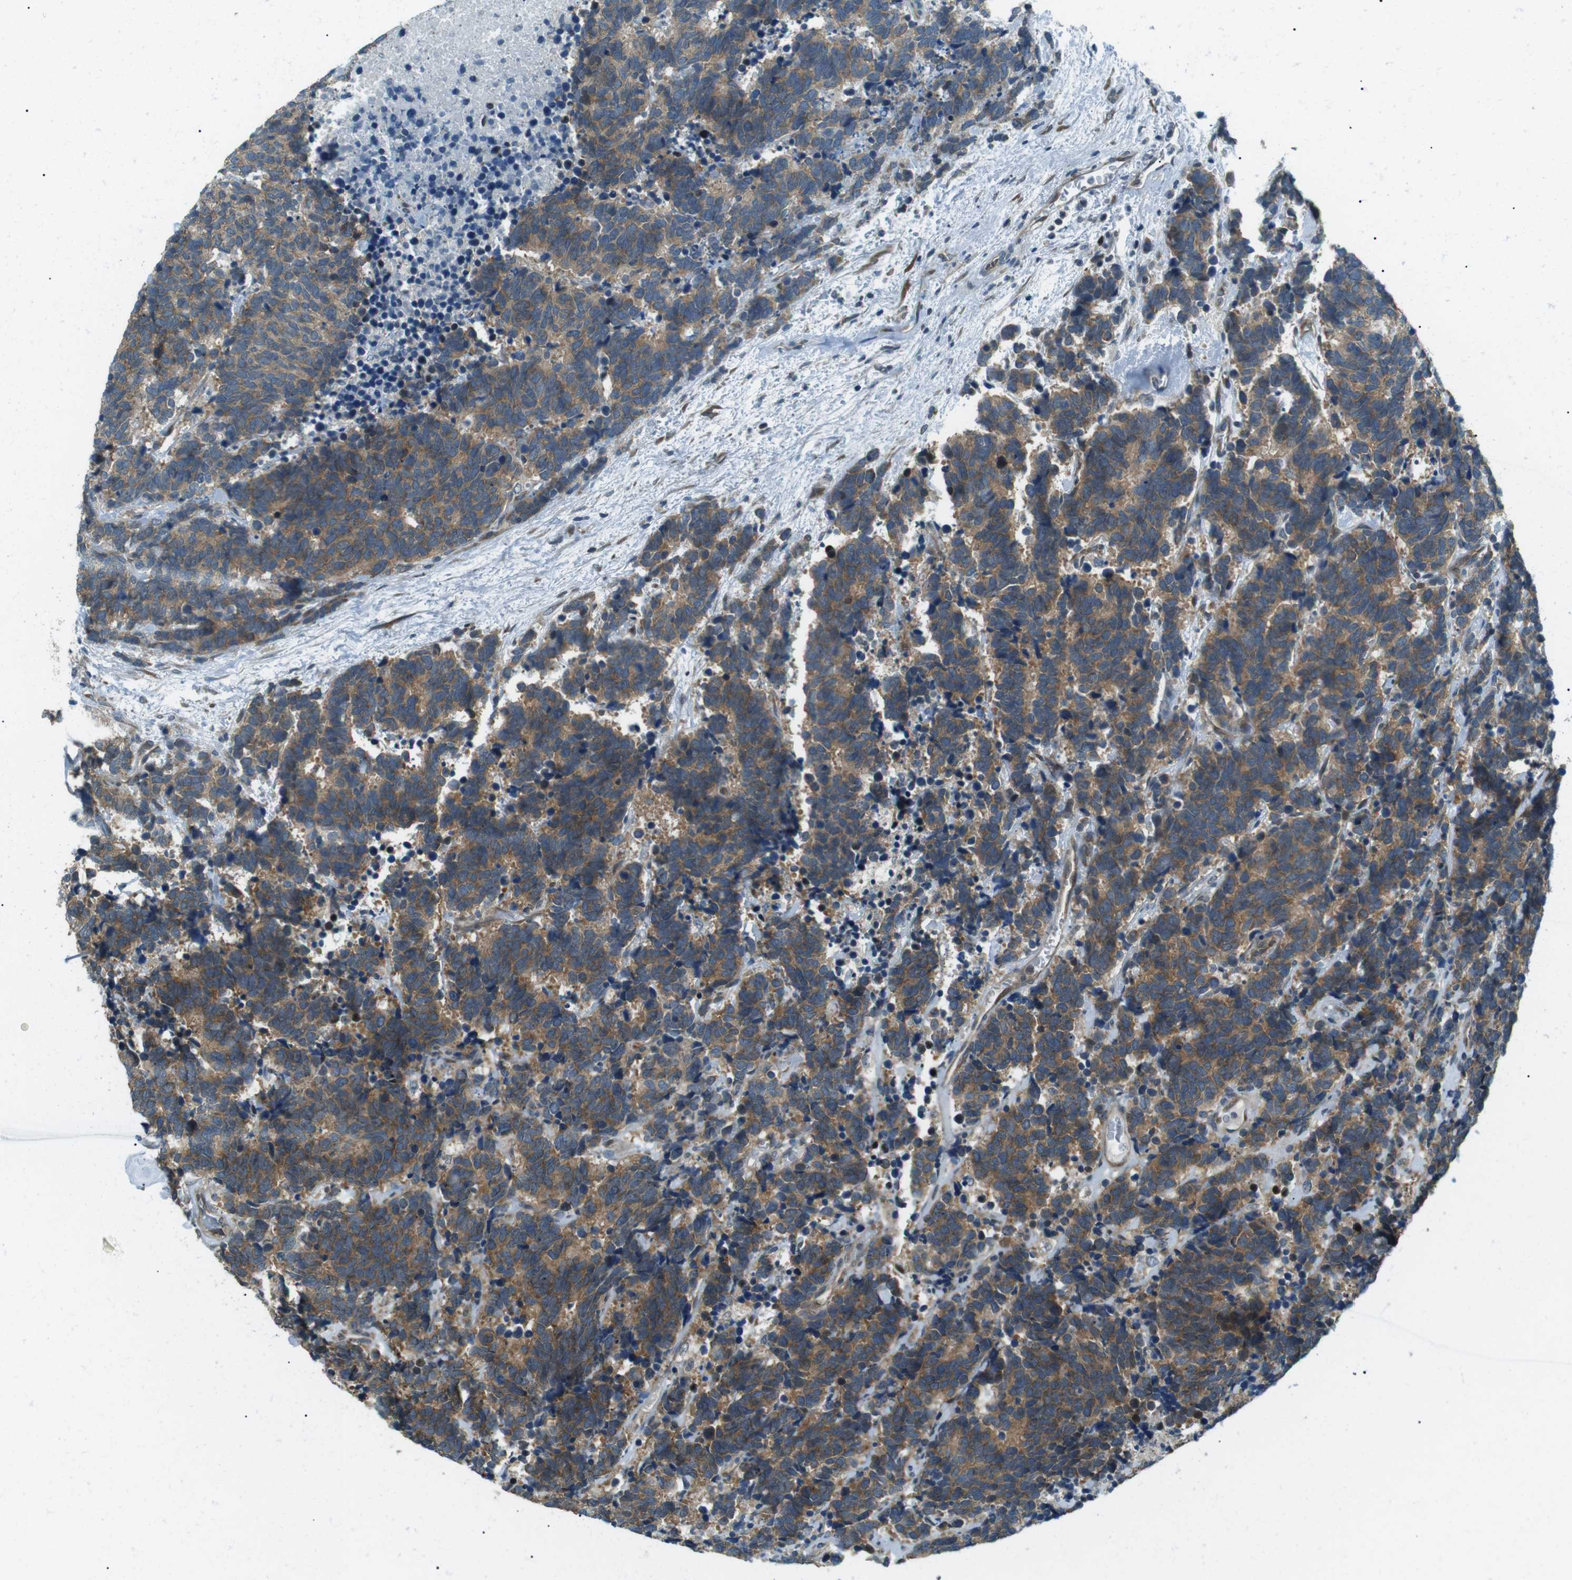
{"staining": {"intensity": "moderate", "quantity": ">75%", "location": "cytoplasmic/membranous"}, "tissue": "carcinoid", "cell_type": "Tumor cells", "image_type": "cancer", "snomed": [{"axis": "morphology", "description": "Carcinoma, NOS"}, {"axis": "morphology", "description": "Carcinoid, malignant, NOS"}, {"axis": "topography", "description": "Urinary bladder"}], "caption": "Protein staining by IHC demonstrates moderate cytoplasmic/membranous positivity in approximately >75% of tumor cells in carcinoma.", "gene": "TMEM74", "patient": {"sex": "male", "age": 57}}